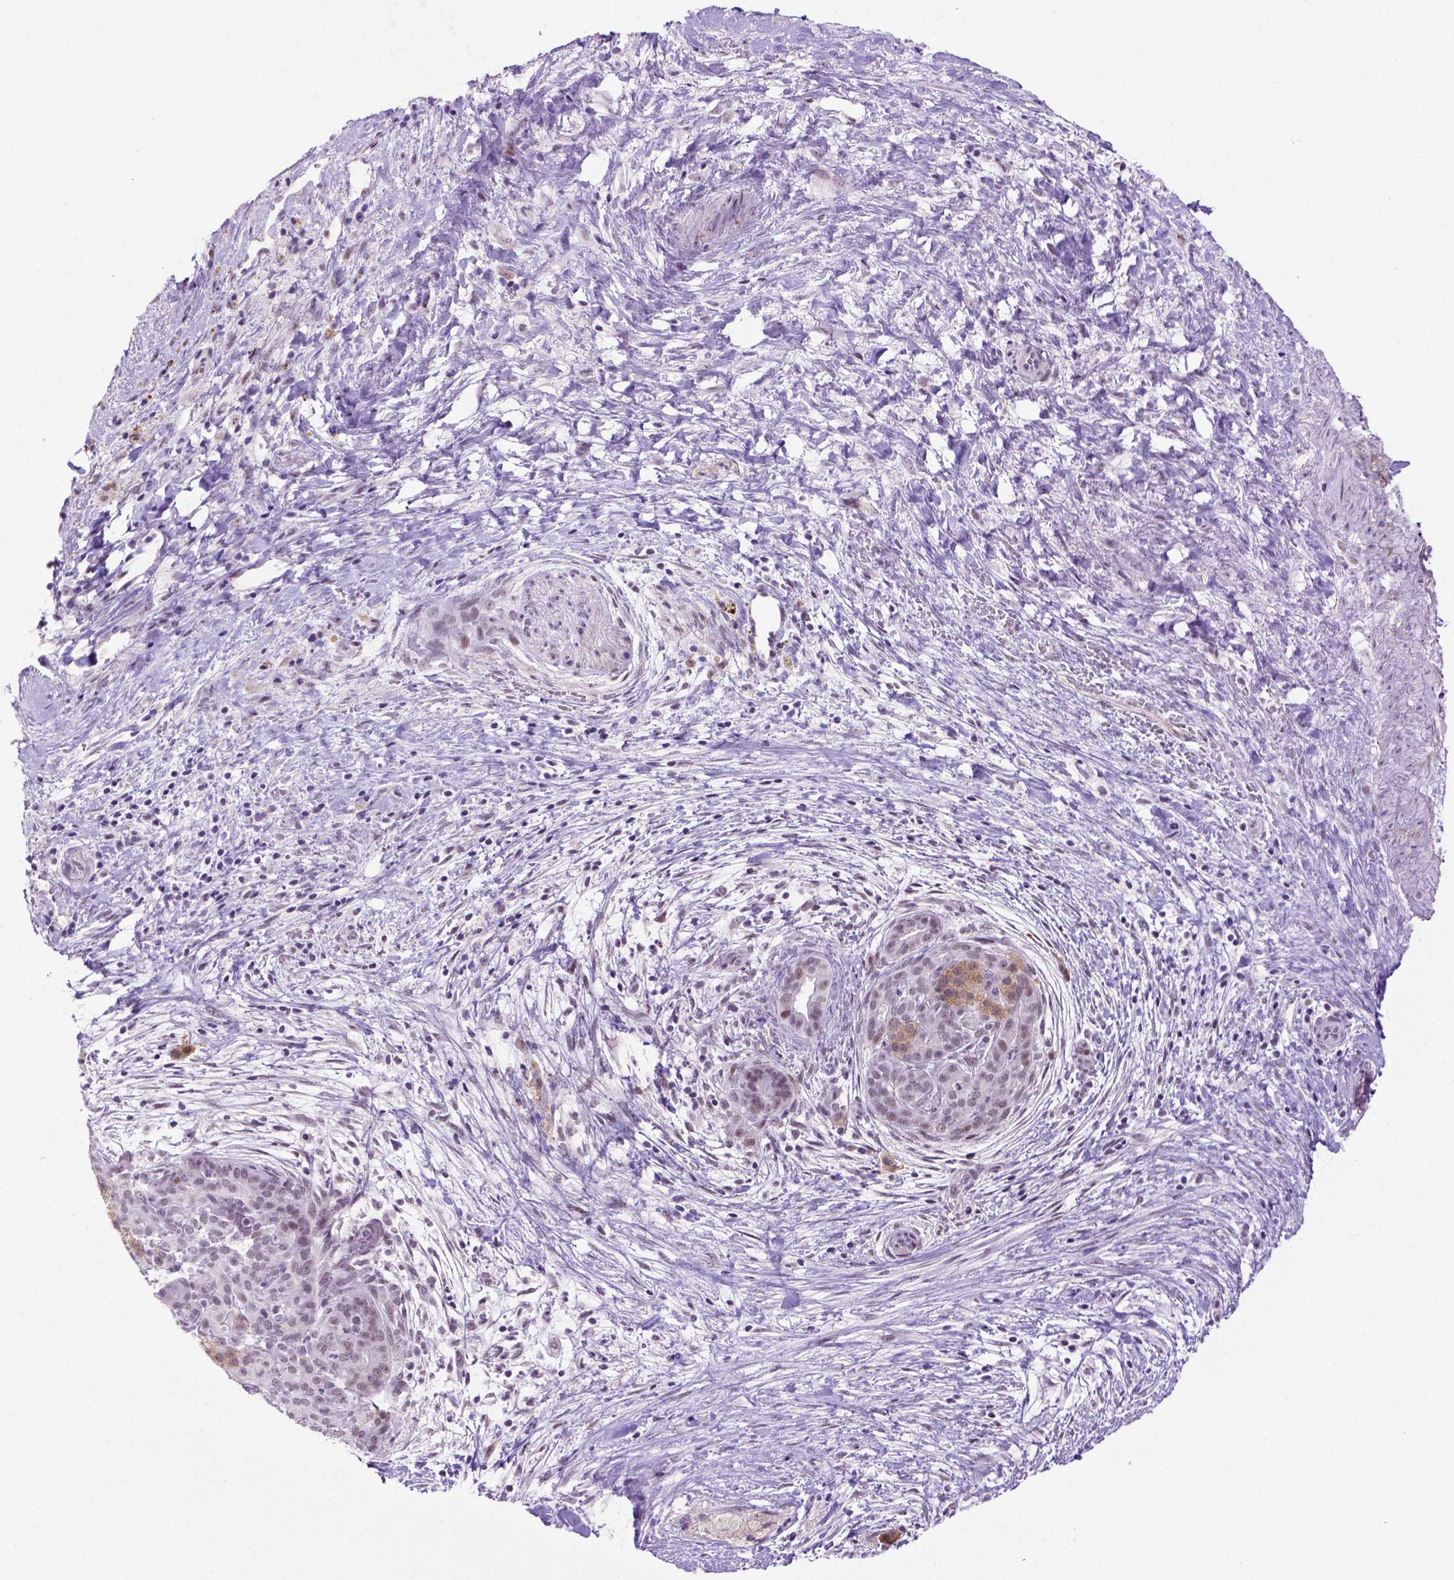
{"staining": {"intensity": "weak", "quantity": "<25%", "location": "nuclear"}, "tissue": "pancreatic cancer", "cell_type": "Tumor cells", "image_type": "cancer", "snomed": [{"axis": "morphology", "description": "Adenocarcinoma, NOS"}, {"axis": "topography", "description": "Pancreas"}], "caption": "DAB immunohistochemical staining of pancreatic cancer exhibits no significant expression in tumor cells.", "gene": "TBPL1", "patient": {"sex": "male", "age": 44}}